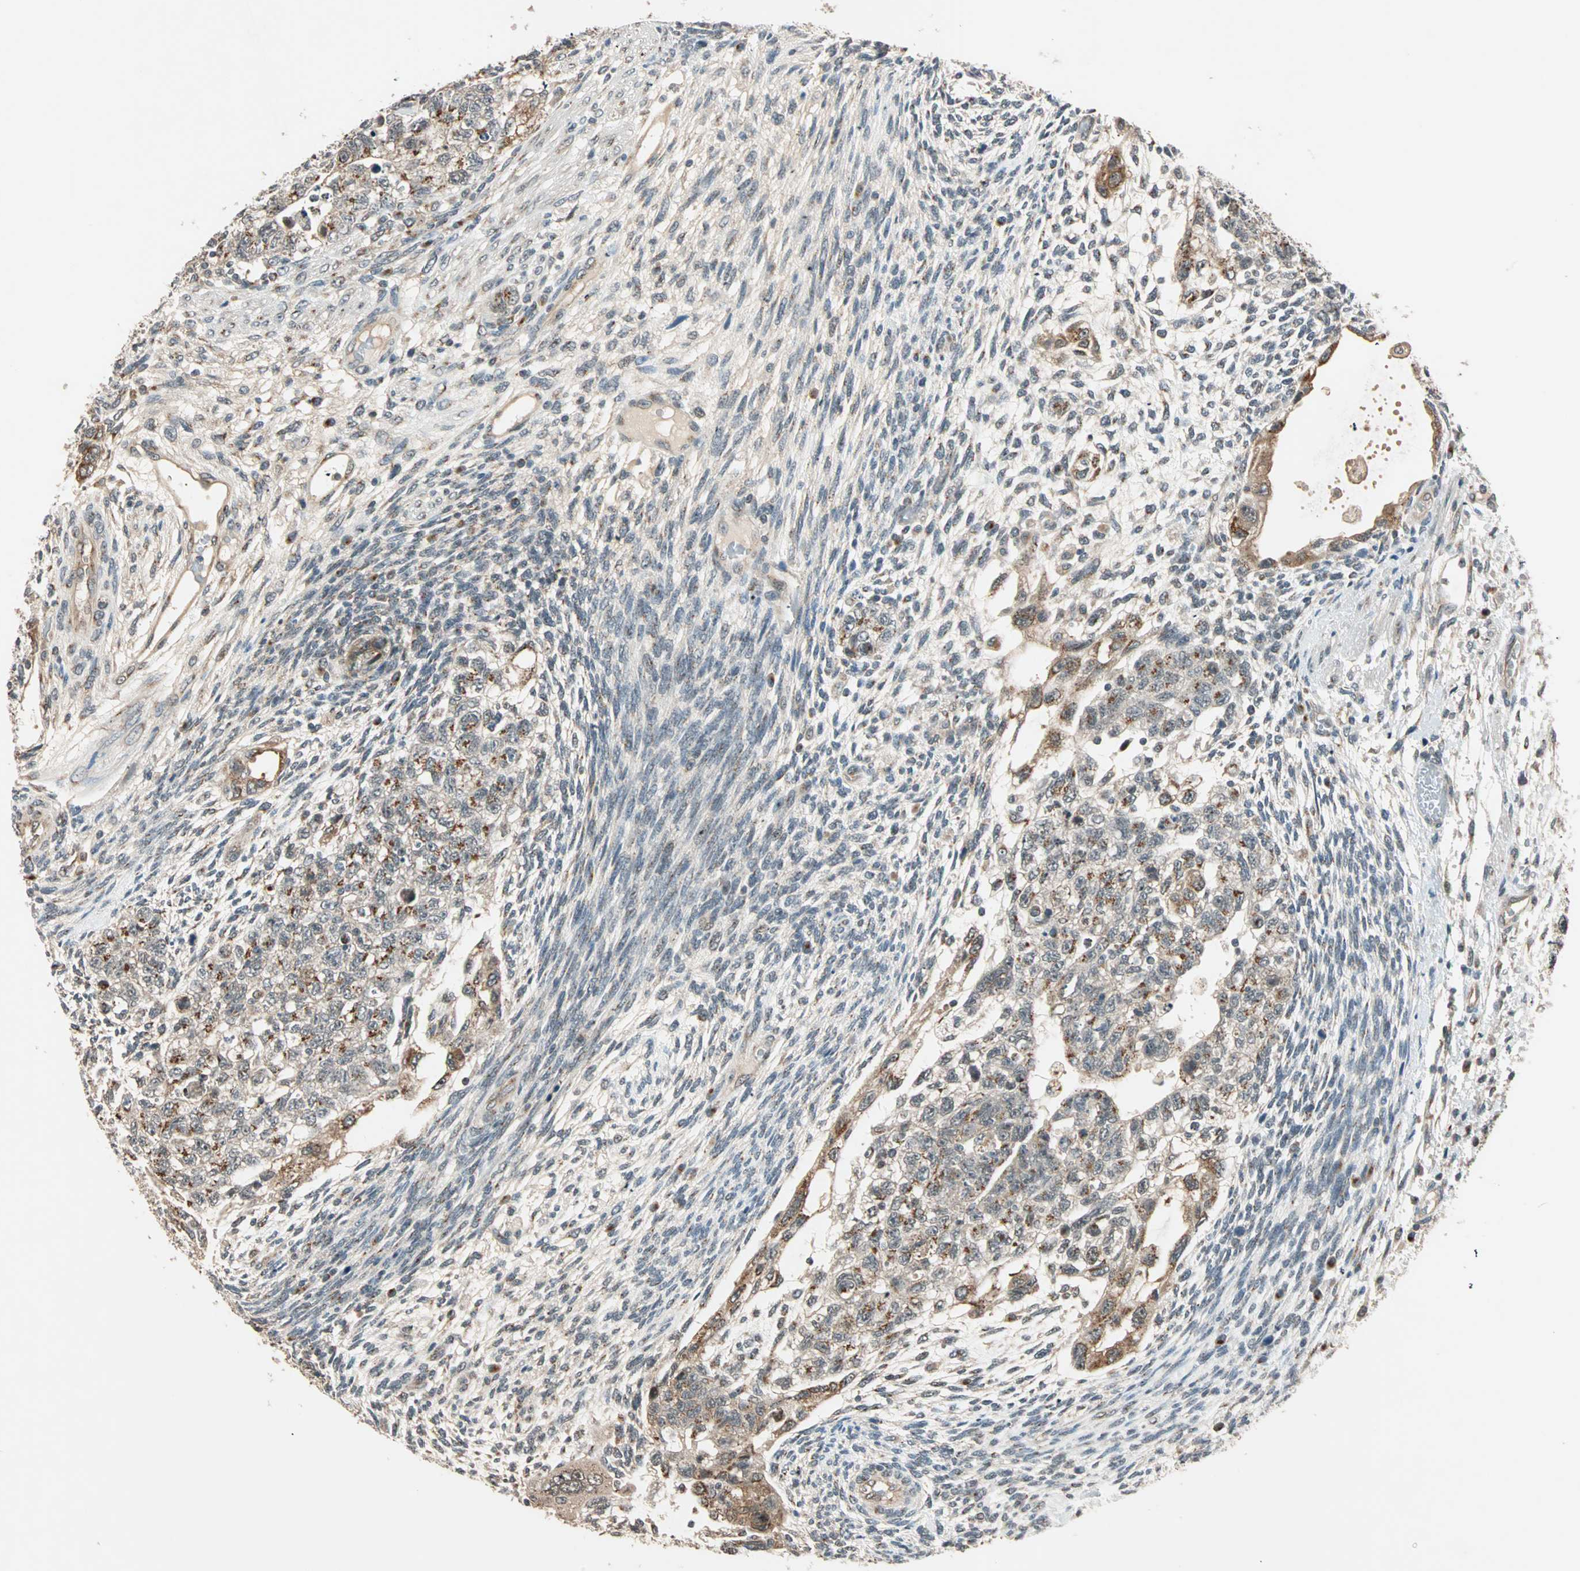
{"staining": {"intensity": "weak", "quantity": "25%-75%", "location": "cytoplasmic/membranous"}, "tissue": "testis cancer", "cell_type": "Tumor cells", "image_type": "cancer", "snomed": [{"axis": "morphology", "description": "Normal tissue, NOS"}, {"axis": "morphology", "description": "Carcinoma, Embryonal, NOS"}, {"axis": "topography", "description": "Testis"}], "caption": "About 25%-75% of tumor cells in human testis cancer (embryonal carcinoma) display weak cytoplasmic/membranous protein positivity as visualized by brown immunohistochemical staining.", "gene": "PRDM2", "patient": {"sex": "male", "age": 36}}